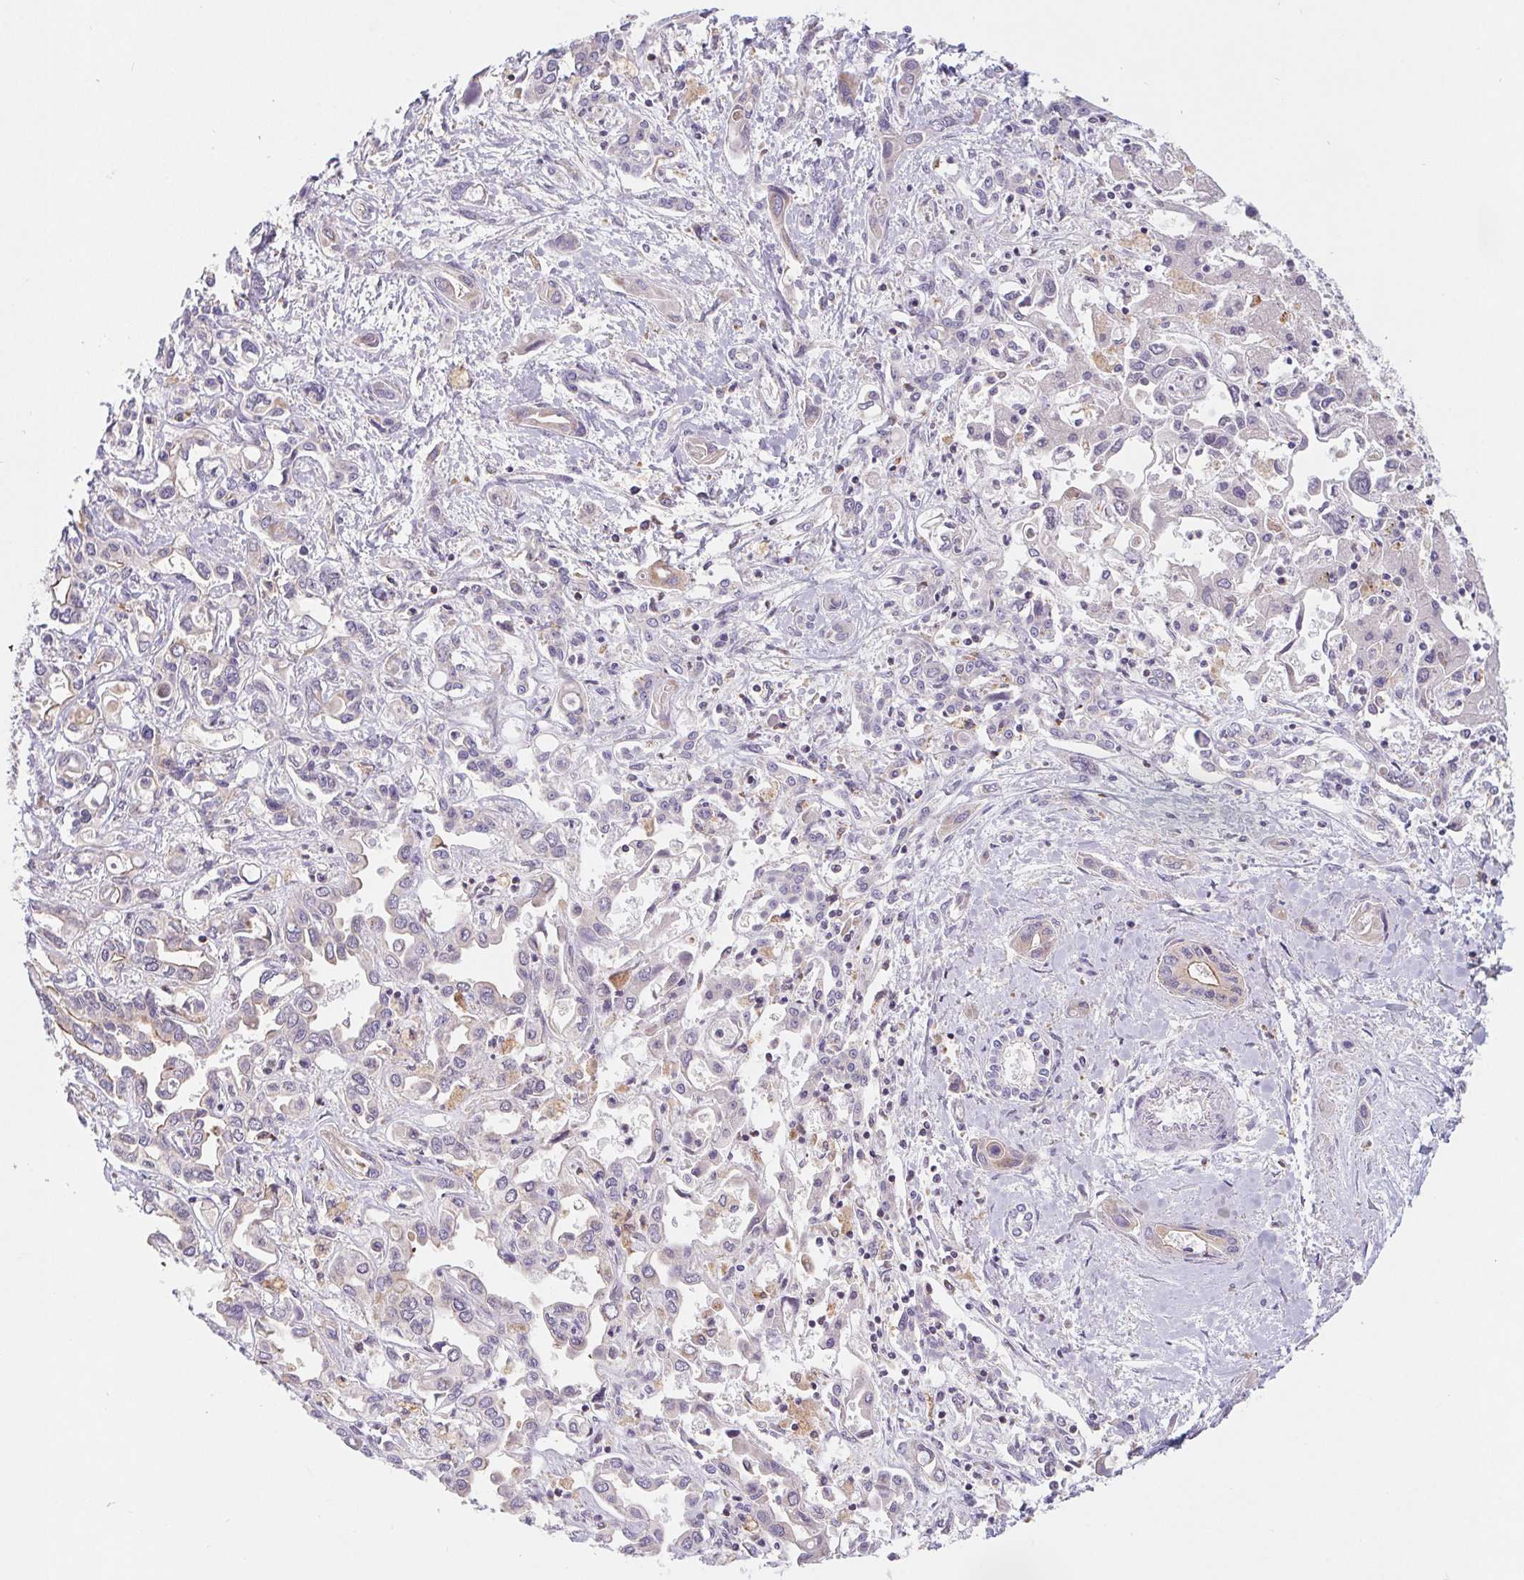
{"staining": {"intensity": "negative", "quantity": "none", "location": "none"}, "tissue": "liver cancer", "cell_type": "Tumor cells", "image_type": "cancer", "snomed": [{"axis": "morphology", "description": "Cholangiocarcinoma"}, {"axis": "topography", "description": "Liver"}], "caption": "DAB (3,3'-diaminobenzidine) immunohistochemical staining of liver cancer (cholangiocarcinoma) demonstrates no significant staining in tumor cells.", "gene": "EMC6", "patient": {"sex": "female", "age": 64}}